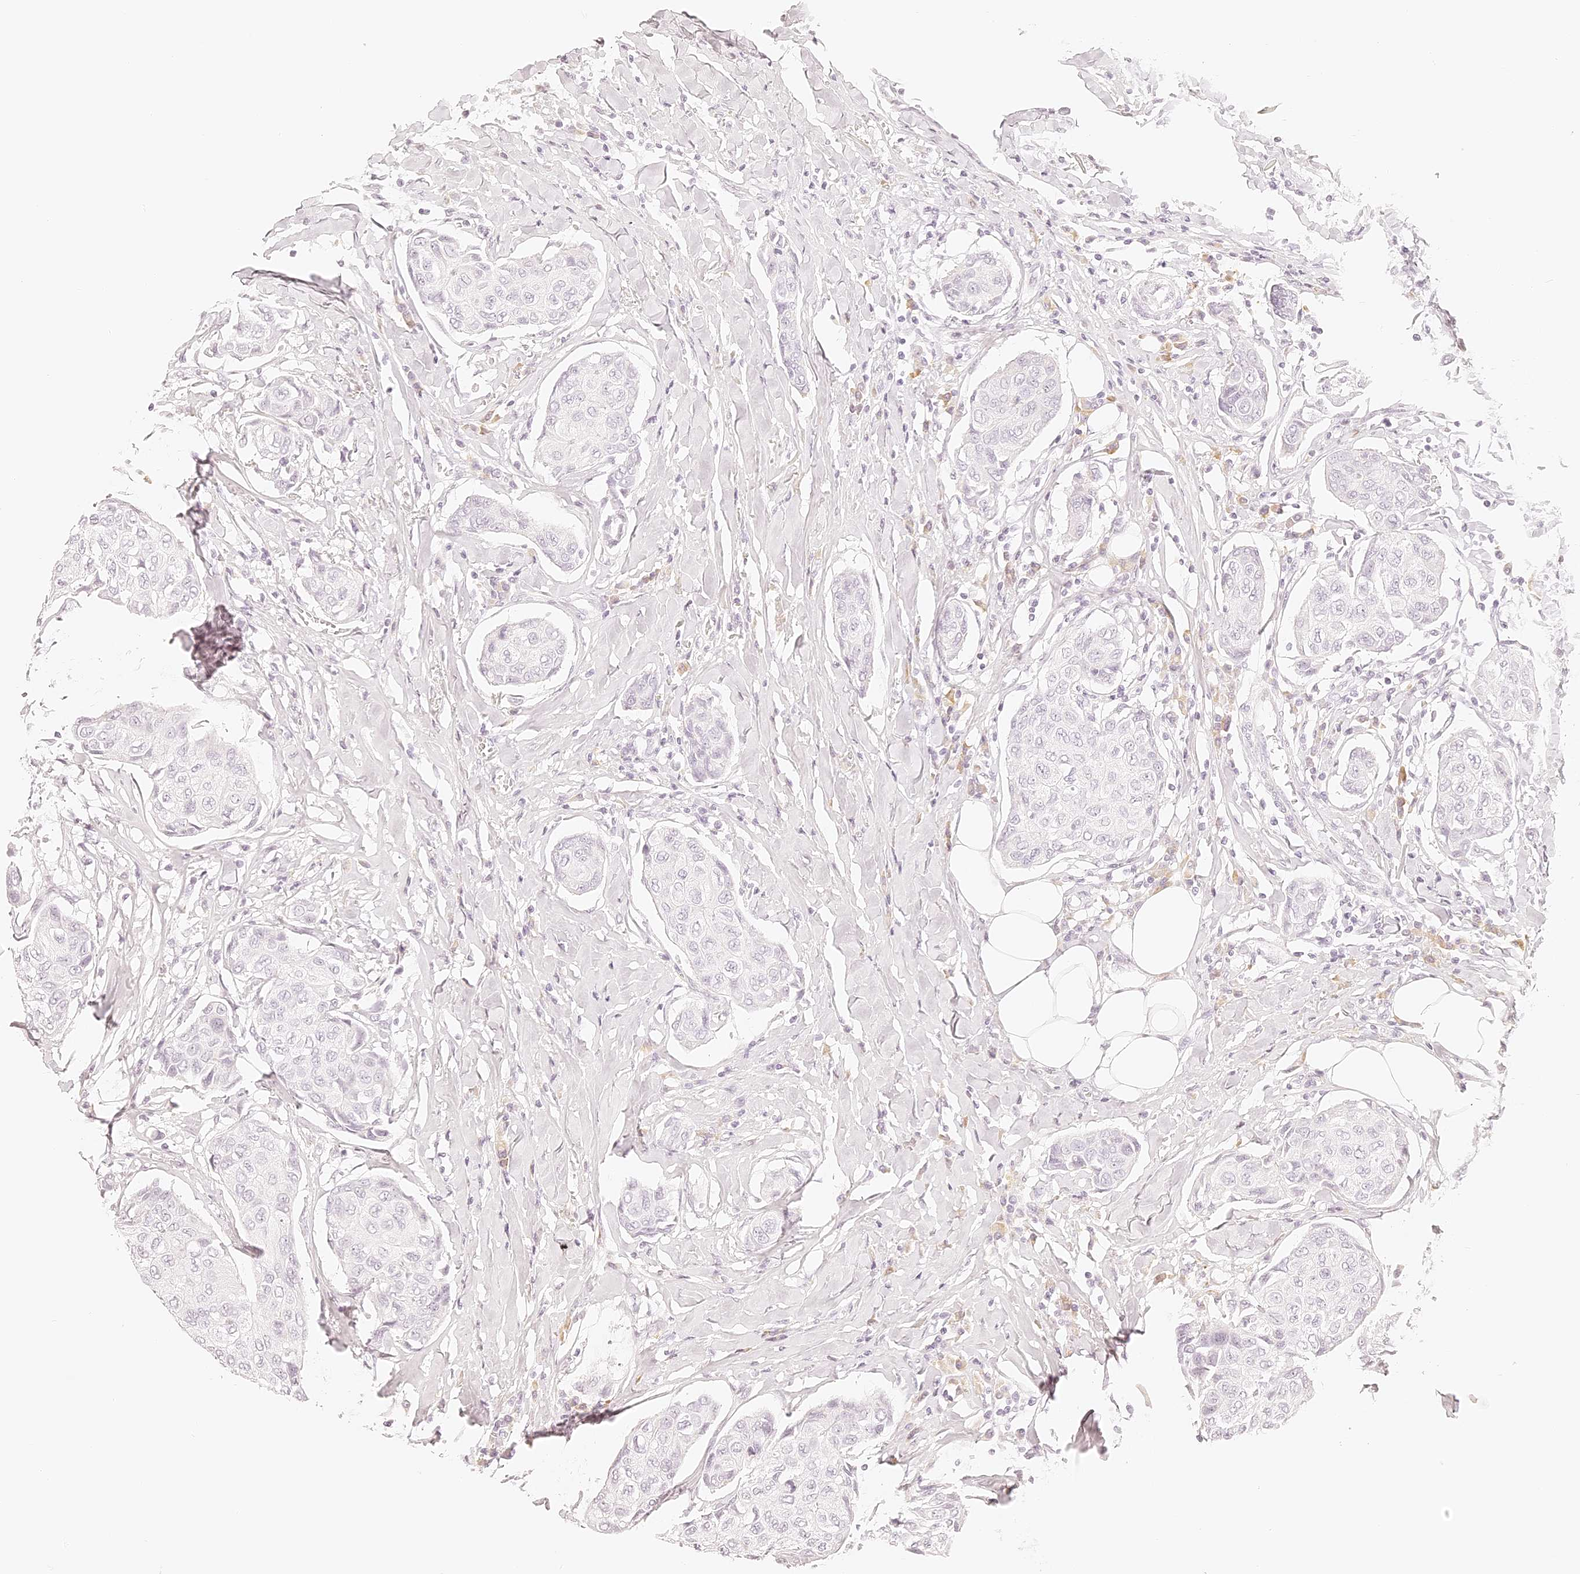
{"staining": {"intensity": "negative", "quantity": "none", "location": "none"}, "tissue": "breast cancer", "cell_type": "Tumor cells", "image_type": "cancer", "snomed": [{"axis": "morphology", "description": "Duct carcinoma"}, {"axis": "topography", "description": "Breast"}], "caption": "Intraductal carcinoma (breast) stained for a protein using IHC exhibits no staining tumor cells.", "gene": "TRIM45", "patient": {"sex": "female", "age": 80}}